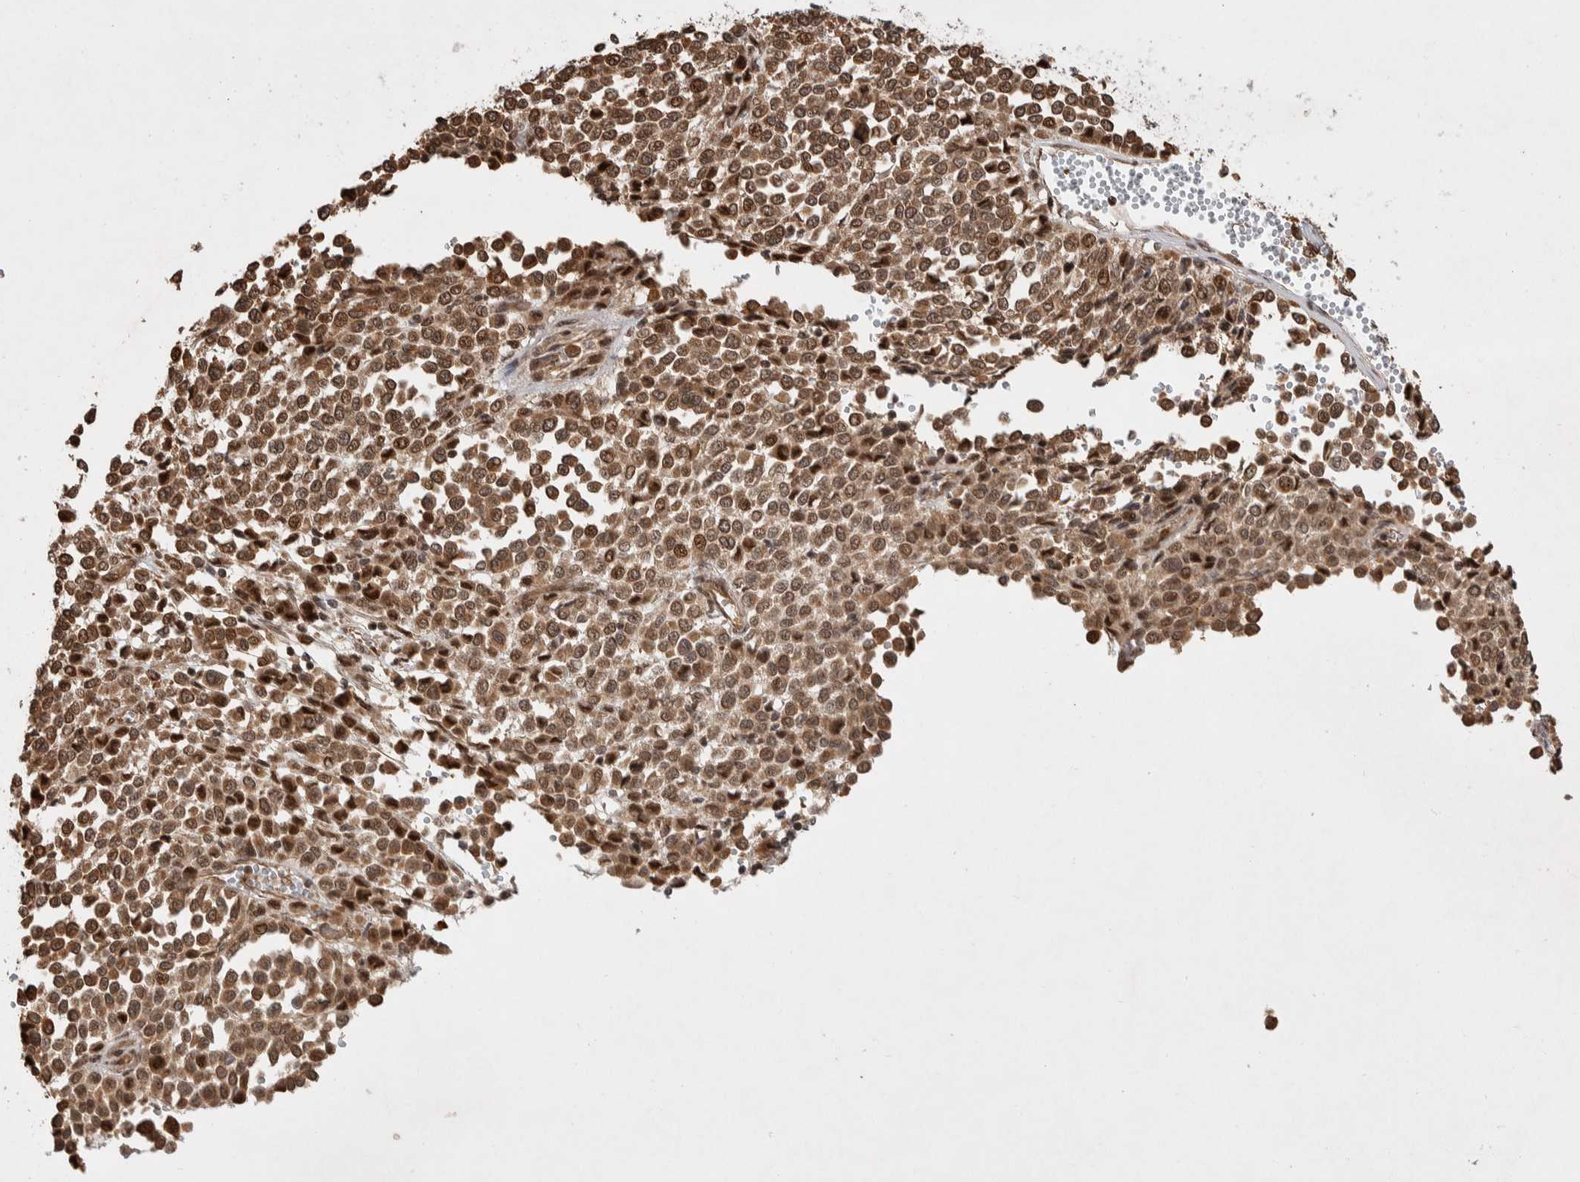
{"staining": {"intensity": "moderate", "quantity": ">75%", "location": "cytoplasmic/membranous,nuclear"}, "tissue": "melanoma", "cell_type": "Tumor cells", "image_type": "cancer", "snomed": [{"axis": "morphology", "description": "Malignant melanoma, Metastatic site"}, {"axis": "topography", "description": "Pancreas"}], "caption": "Tumor cells display medium levels of moderate cytoplasmic/membranous and nuclear expression in approximately >75% of cells in malignant melanoma (metastatic site). Nuclei are stained in blue.", "gene": "TOR1B", "patient": {"sex": "female", "age": 30}}